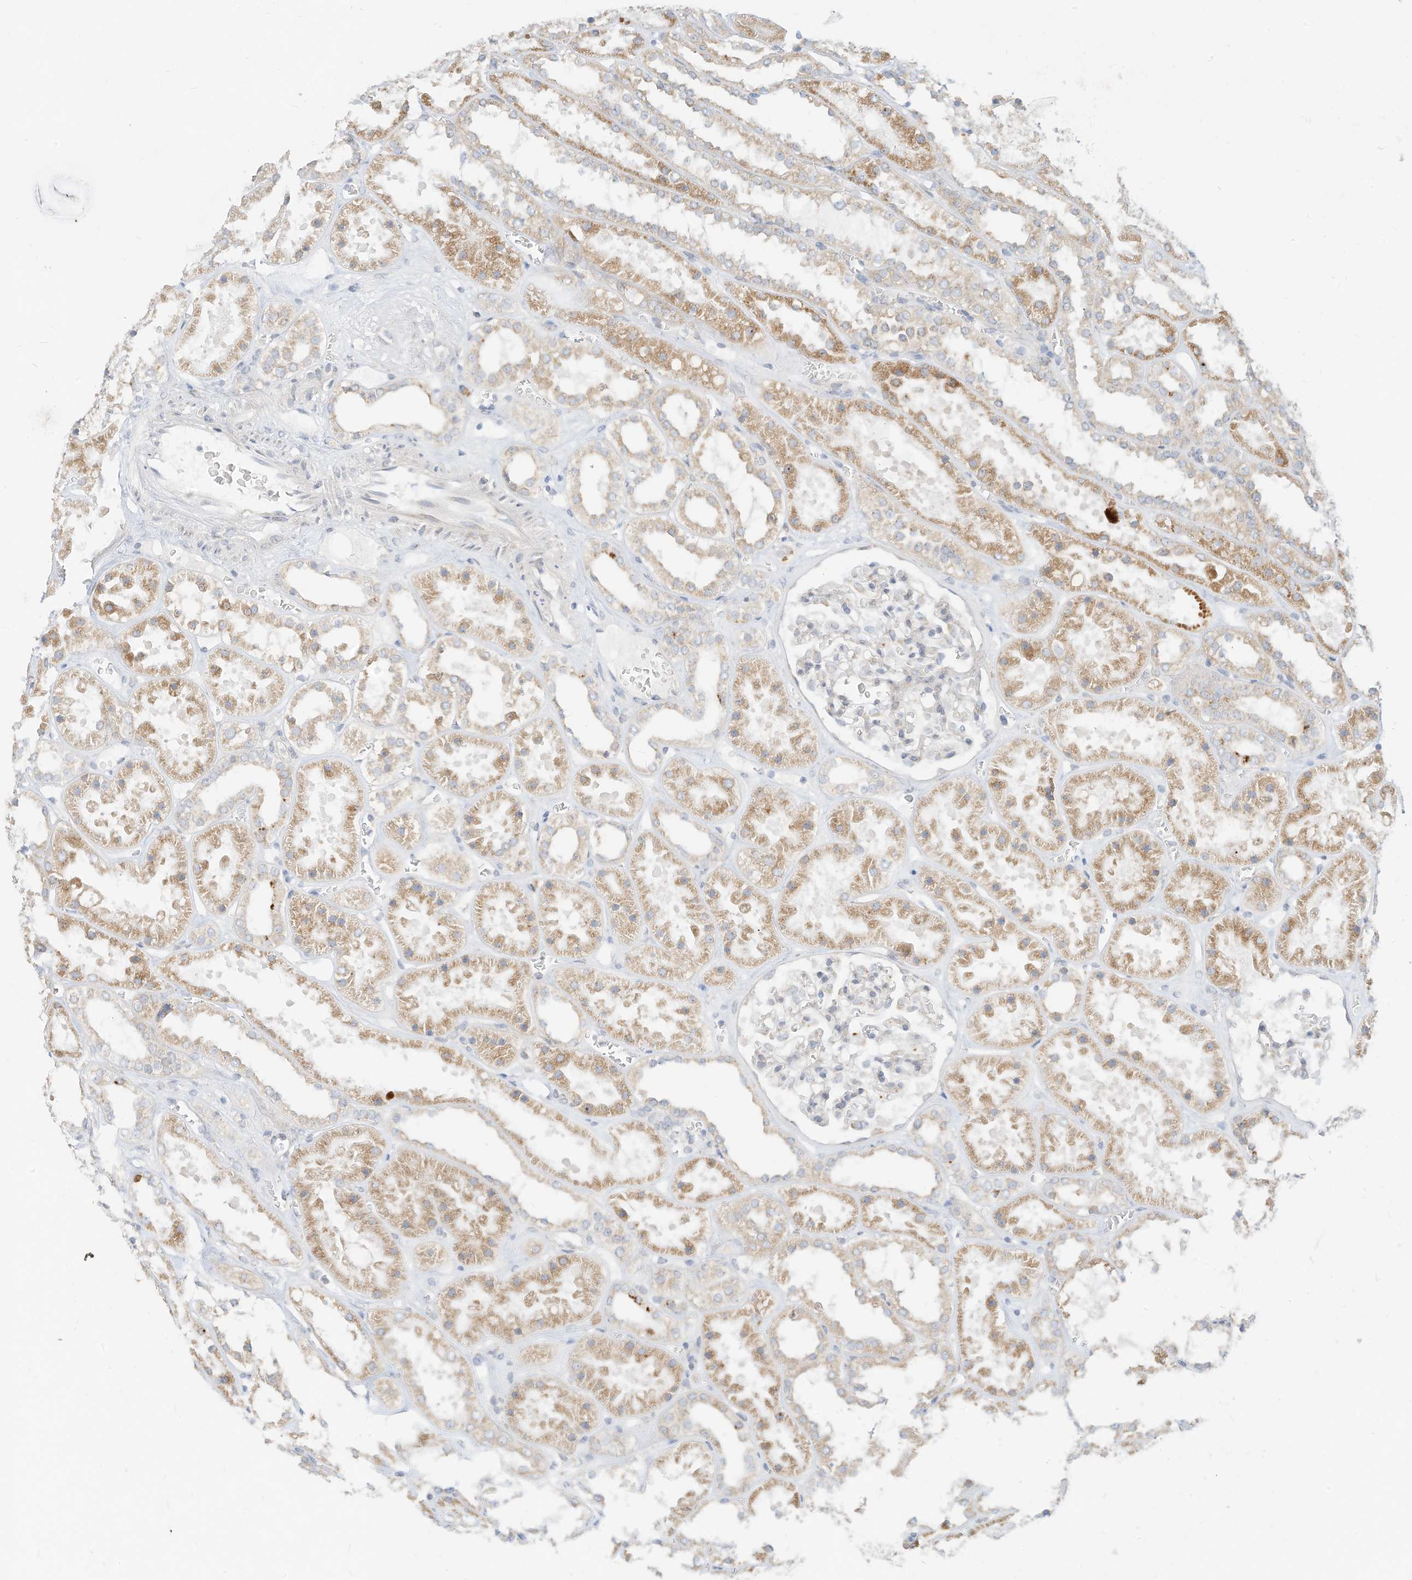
{"staining": {"intensity": "negative", "quantity": "none", "location": "none"}, "tissue": "kidney", "cell_type": "Cells in glomeruli", "image_type": "normal", "snomed": [{"axis": "morphology", "description": "Normal tissue, NOS"}, {"axis": "topography", "description": "Kidney"}], "caption": "Cells in glomeruli show no significant protein positivity in normal kidney. (DAB (3,3'-diaminobenzidine) immunohistochemistry (IHC) visualized using brightfield microscopy, high magnification).", "gene": "STT3A", "patient": {"sex": "female", "age": 41}}